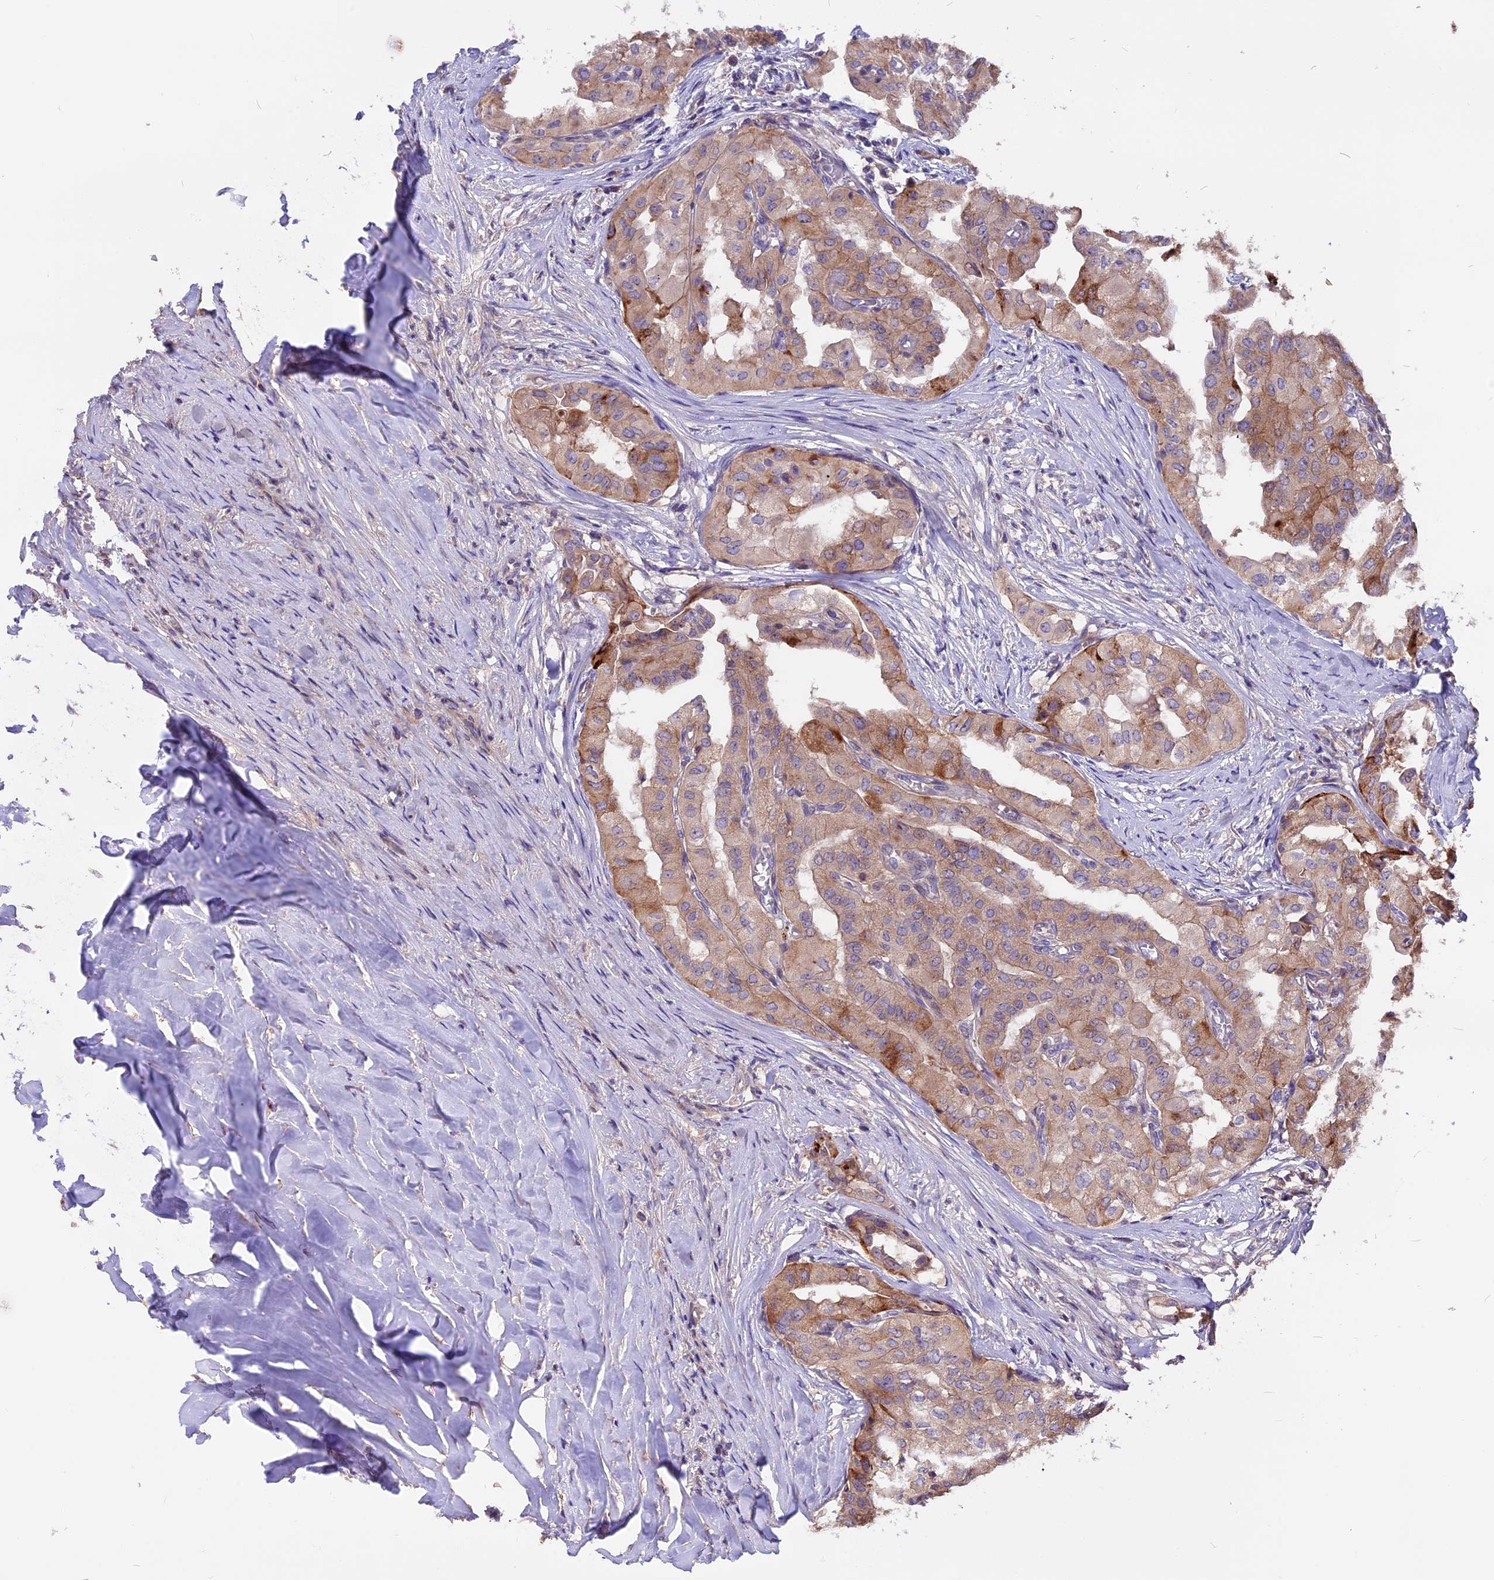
{"staining": {"intensity": "moderate", "quantity": ">75%", "location": "cytoplasmic/membranous"}, "tissue": "thyroid cancer", "cell_type": "Tumor cells", "image_type": "cancer", "snomed": [{"axis": "morphology", "description": "Papillary adenocarcinoma, NOS"}, {"axis": "topography", "description": "Thyroid gland"}], "caption": "Moderate cytoplasmic/membranous positivity is identified in about >75% of tumor cells in thyroid papillary adenocarcinoma.", "gene": "ANO3", "patient": {"sex": "female", "age": 59}}